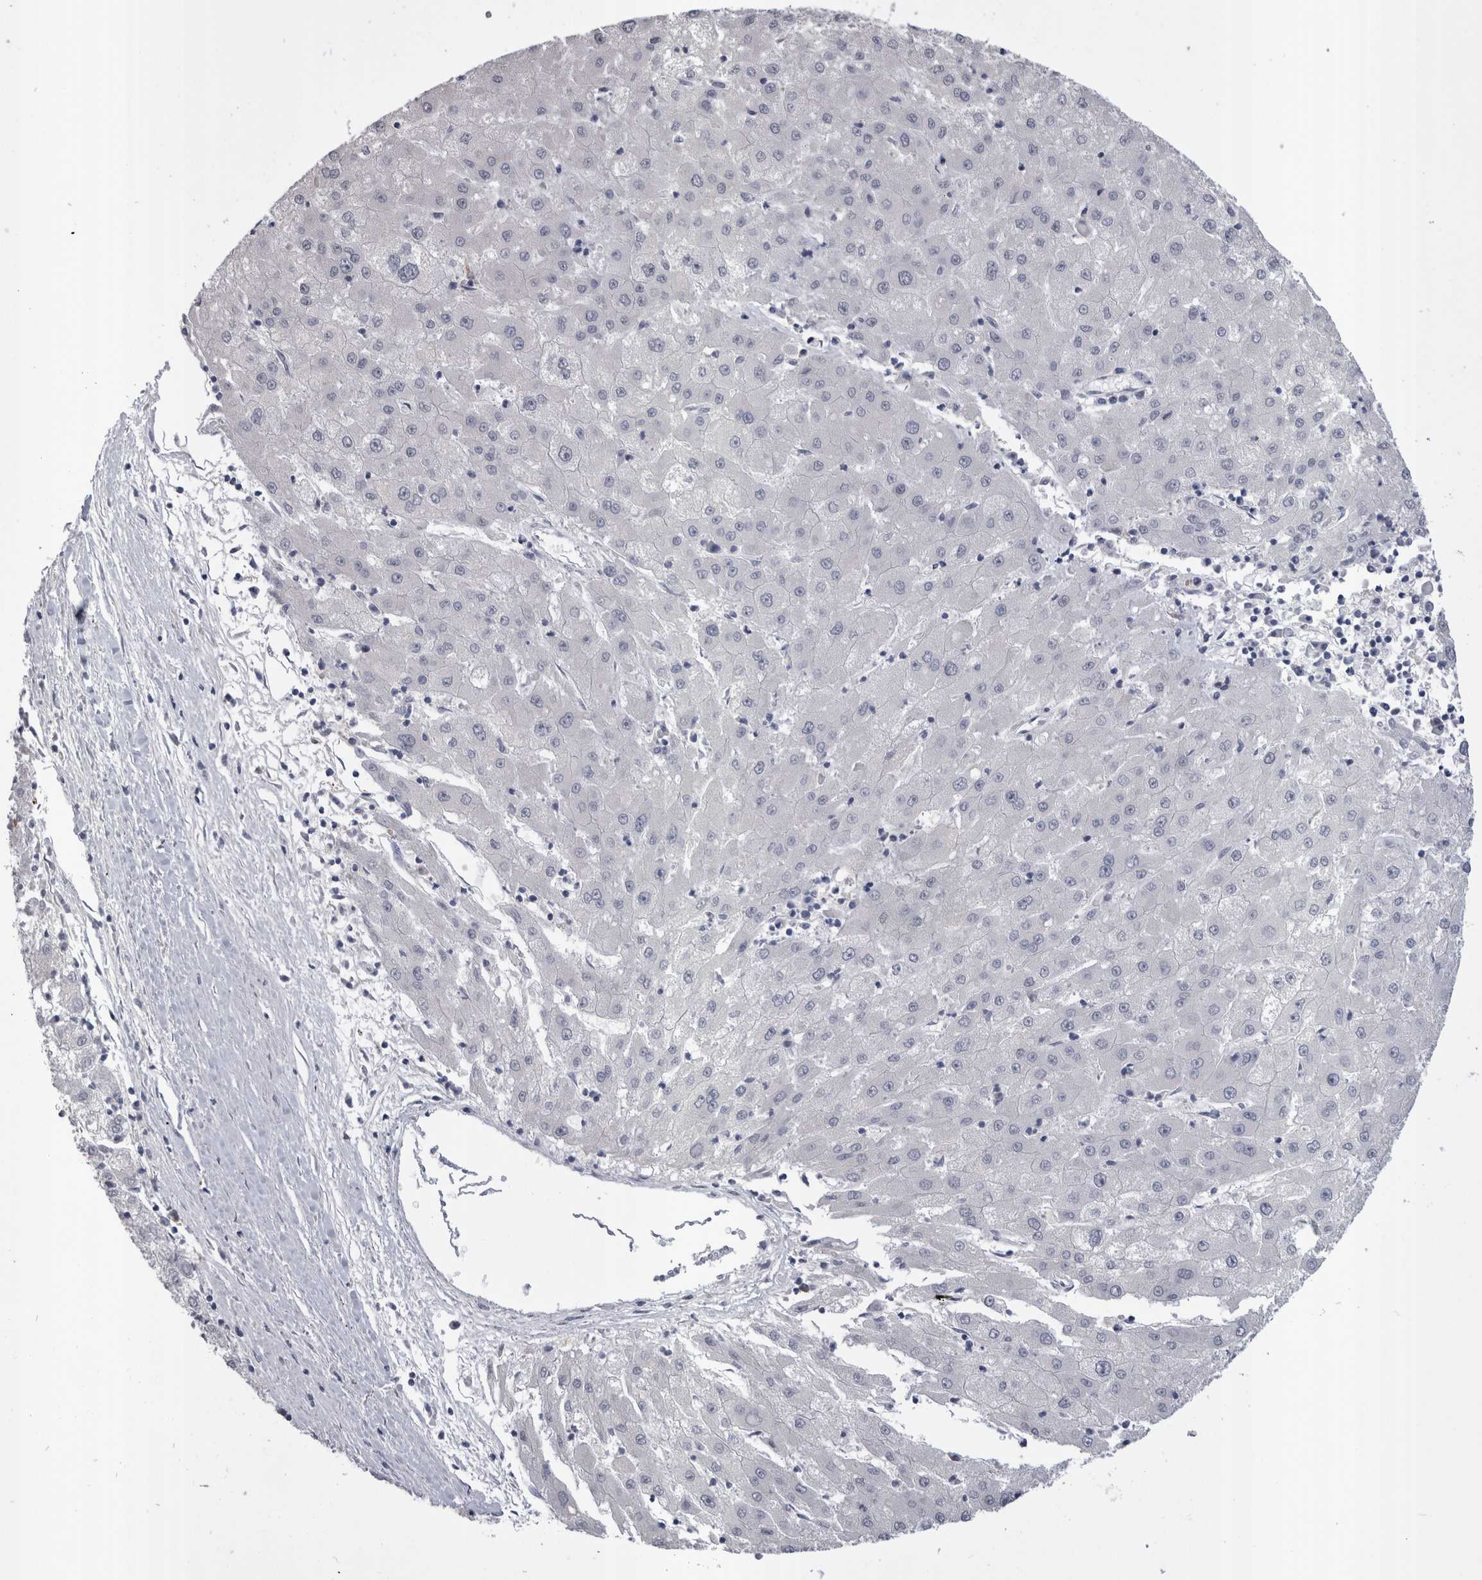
{"staining": {"intensity": "negative", "quantity": "none", "location": "none"}, "tissue": "liver cancer", "cell_type": "Tumor cells", "image_type": "cancer", "snomed": [{"axis": "morphology", "description": "Carcinoma, Hepatocellular, NOS"}, {"axis": "topography", "description": "Liver"}], "caption": "Liver cancer stained for a protein using IHC exhibits no positivity tumor cells.", "gene": "PAX5", "patient": {"sex": "male", "age": 72}}